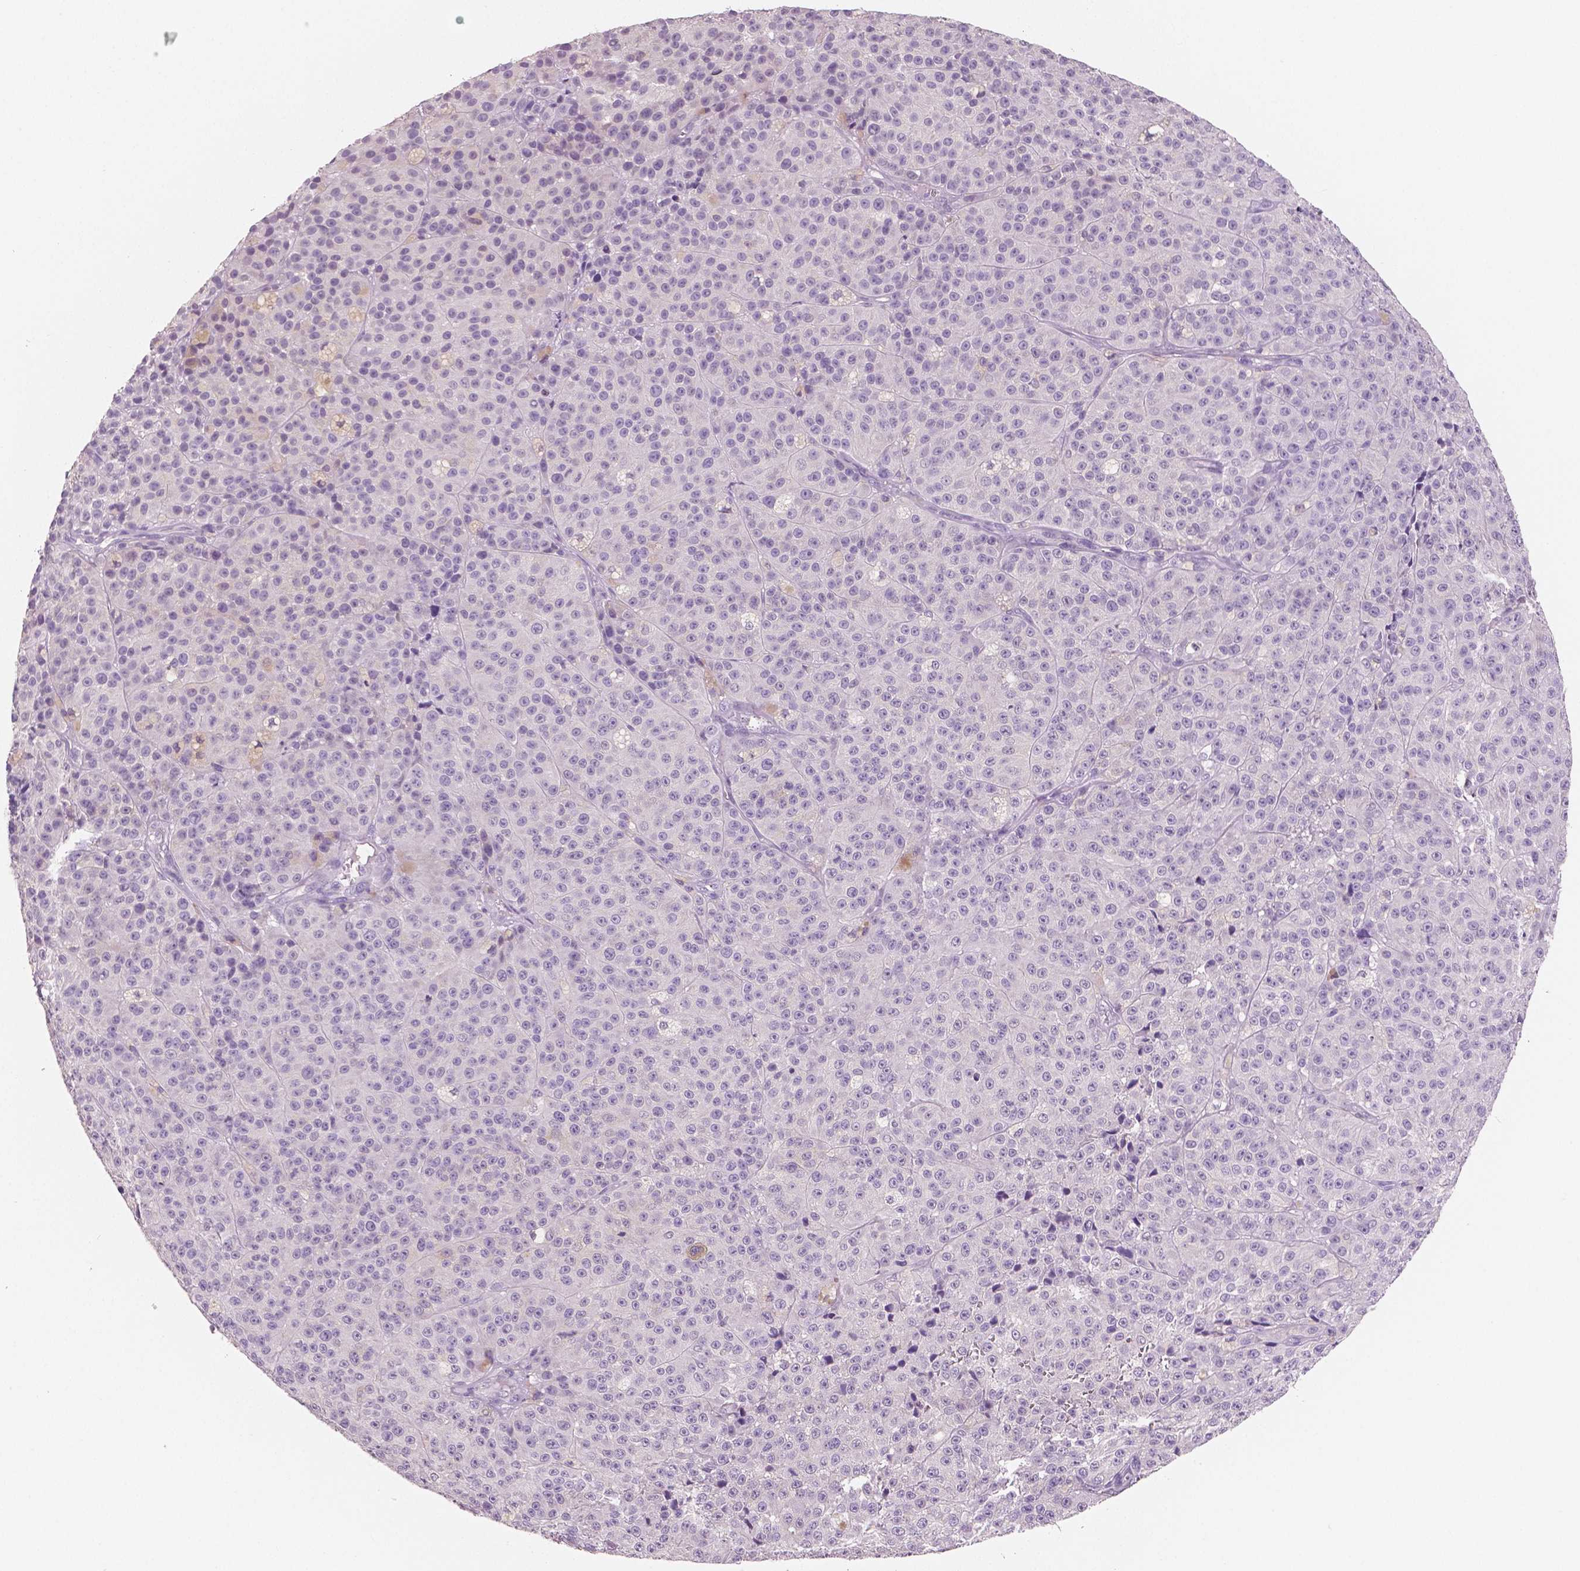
{"staining": {"intensity": "negative", "quantity": "none", "location": "none"}, "tissue": "melanoma", "cell_type": "Tumor cells", "image_type": "cancer", "snomed": [{"axis": "morphology", "description": "Malignant melanoma, NOS"}, {"axis": "topography", "description": "Skin"}], "caption": "Tumor cells show no significant positivity in melanoma.", "gene": "NECAB2", "patient": {"sex": "female", "age": 58}}